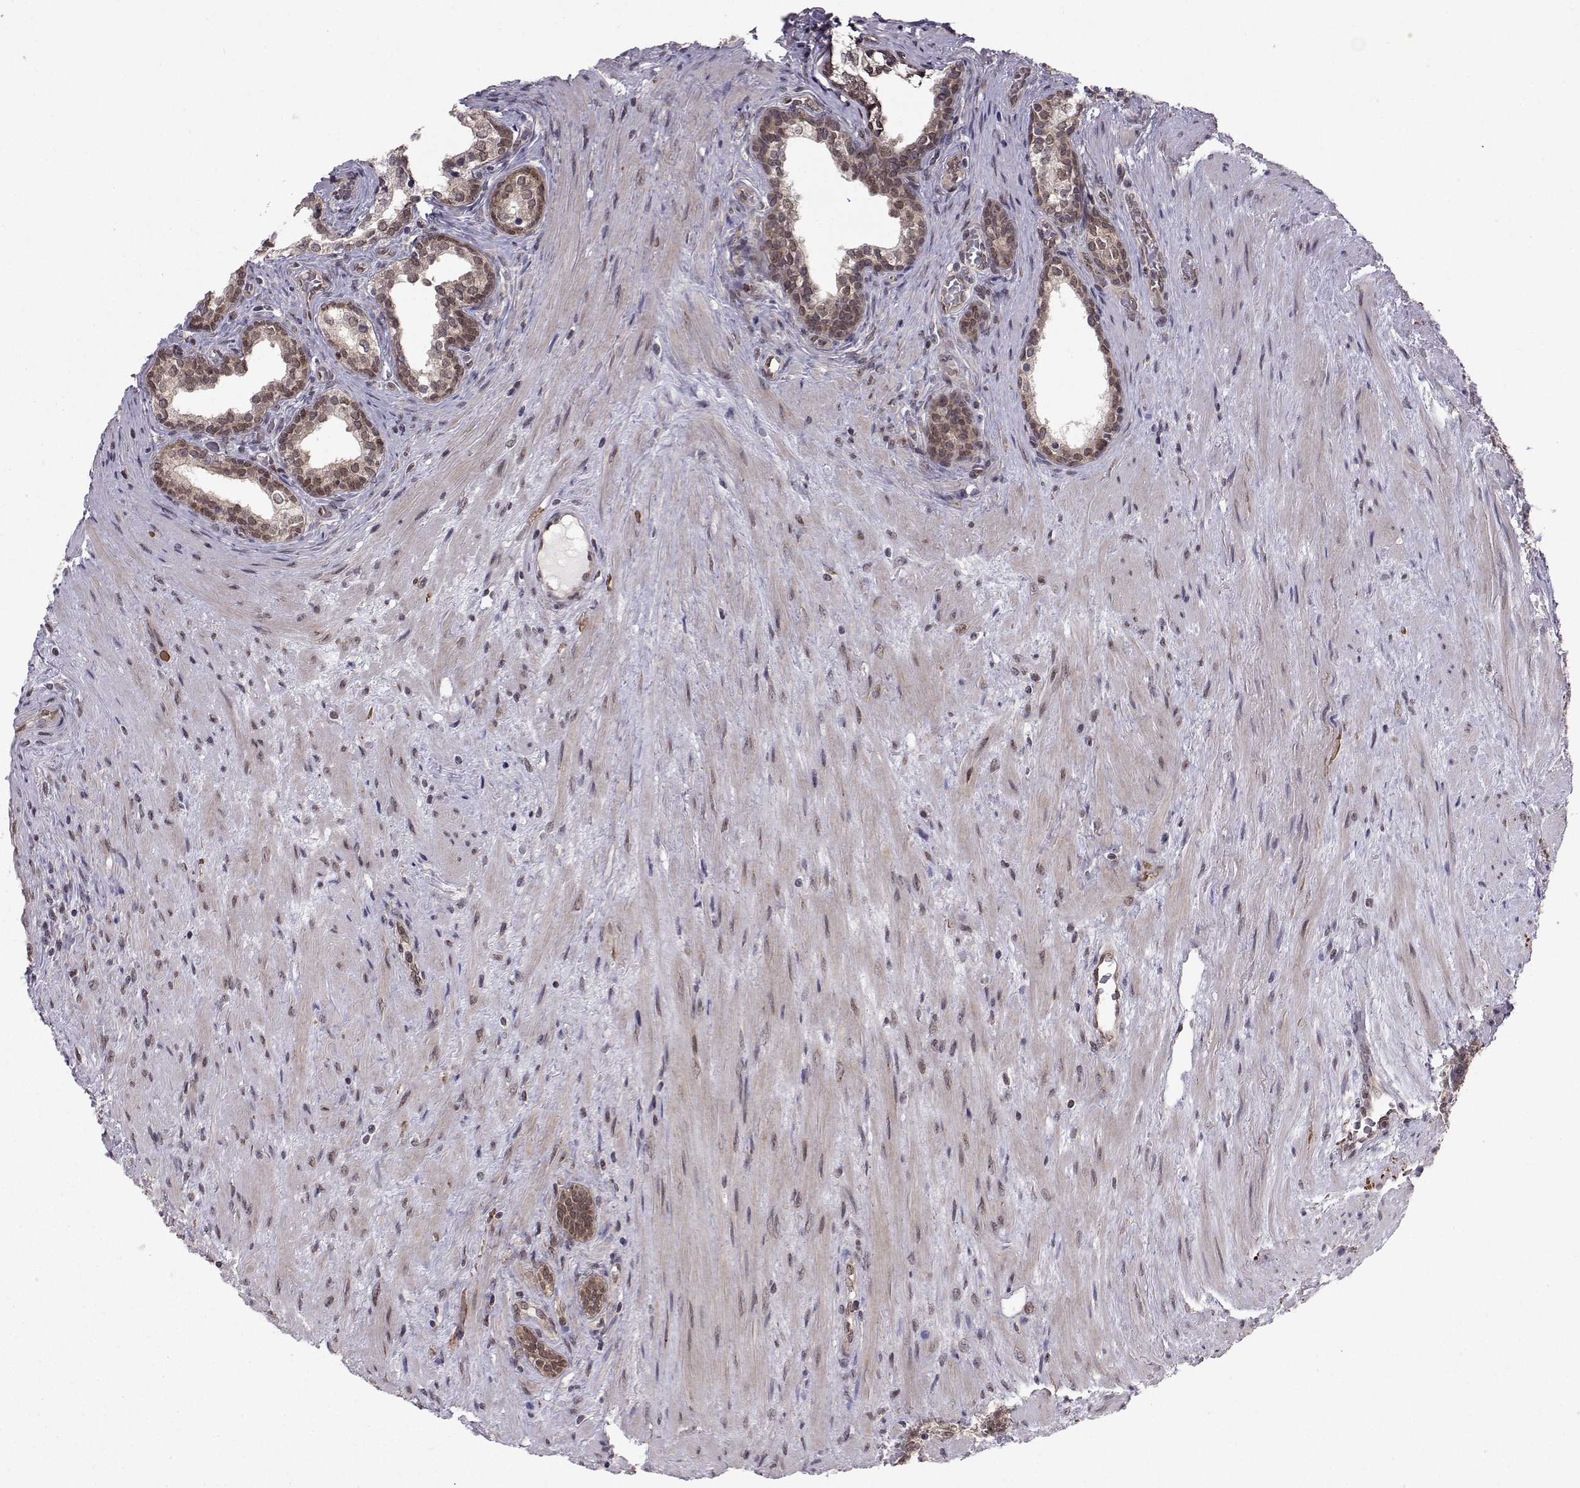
{"staining": {"intensity": "moderate", "quantity": "25%-75%", "location": "nuclear"}, "tissue": "prostate cancer", "cell_type": "Tumor cells", "image_type": "cancer", "snomed": [{"axis": "morphology", "description": "Adenocarcinoma, NOS"}, {"axis": "morphology", "description": "Adenocarcinoma, High grade"}, {"axis": "topography", "description": "Prostate"}], "caption": "Protein staining of adenocarcinoma (prostate) tissue reveals moderate nuclear positivity in about 25%-75% of tumor cells.", "gene": "PKN2", "patient": {"sex": "male", "age": 61}}